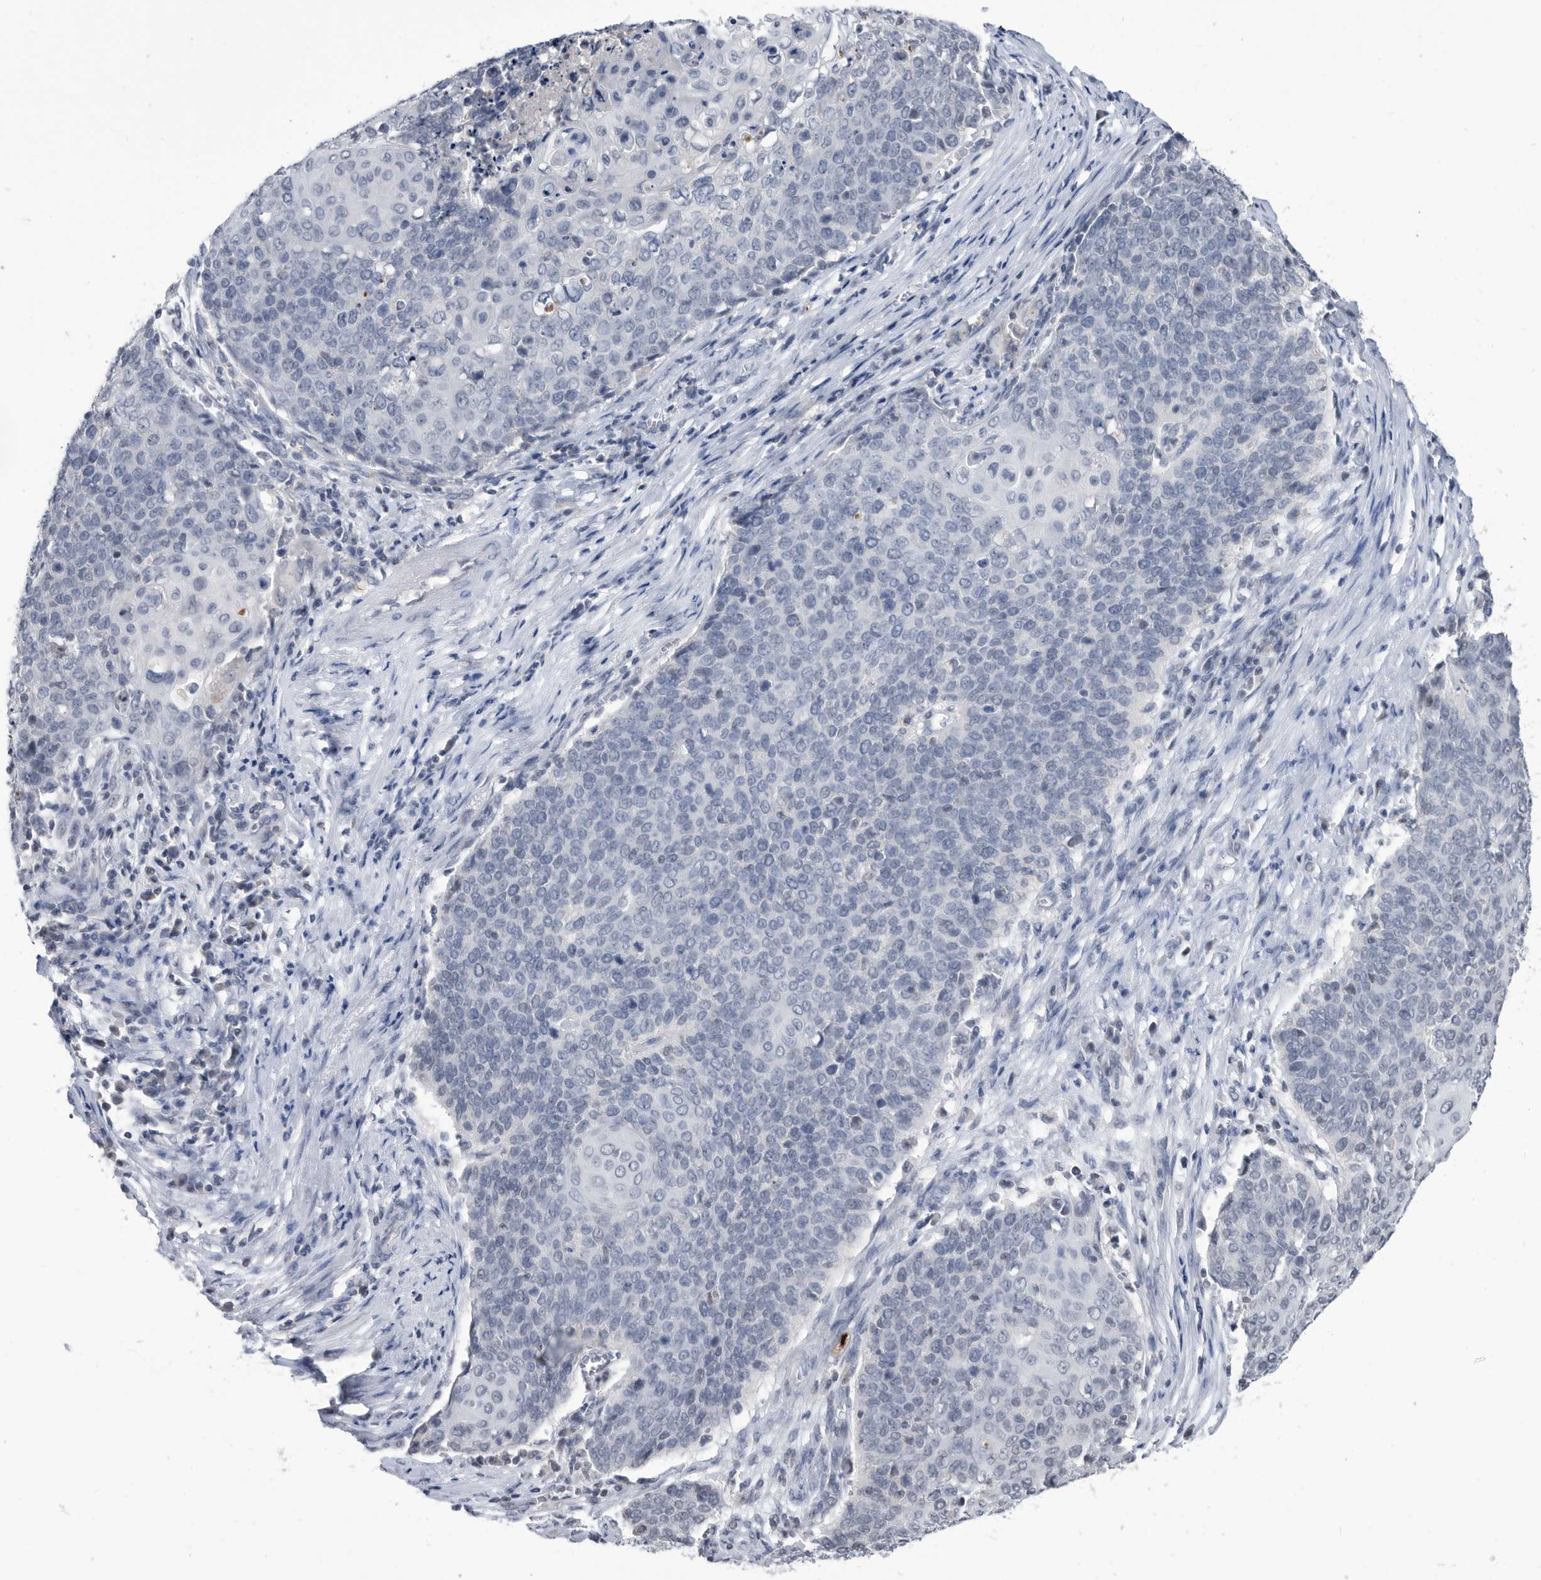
{"staining": {"intensity": "negative", "quantity": "none", "location": "none"}, "tissue": "cervical cancer", "cell_type": "Tumor cells", "image_type": "cancer", "snomed": [{"axis": "morphology", "description": "Squamous cell carcinoma, NOS"}, {"axis": "topography", "description": "Cervix"}], "caption": "A micrograph of cervical squamous cell carcinoma stained for a protein demonstrates no brown staining in tumor cells.", "gene": "TSTD1", "patient": {"sex": "female", "age": 39}}